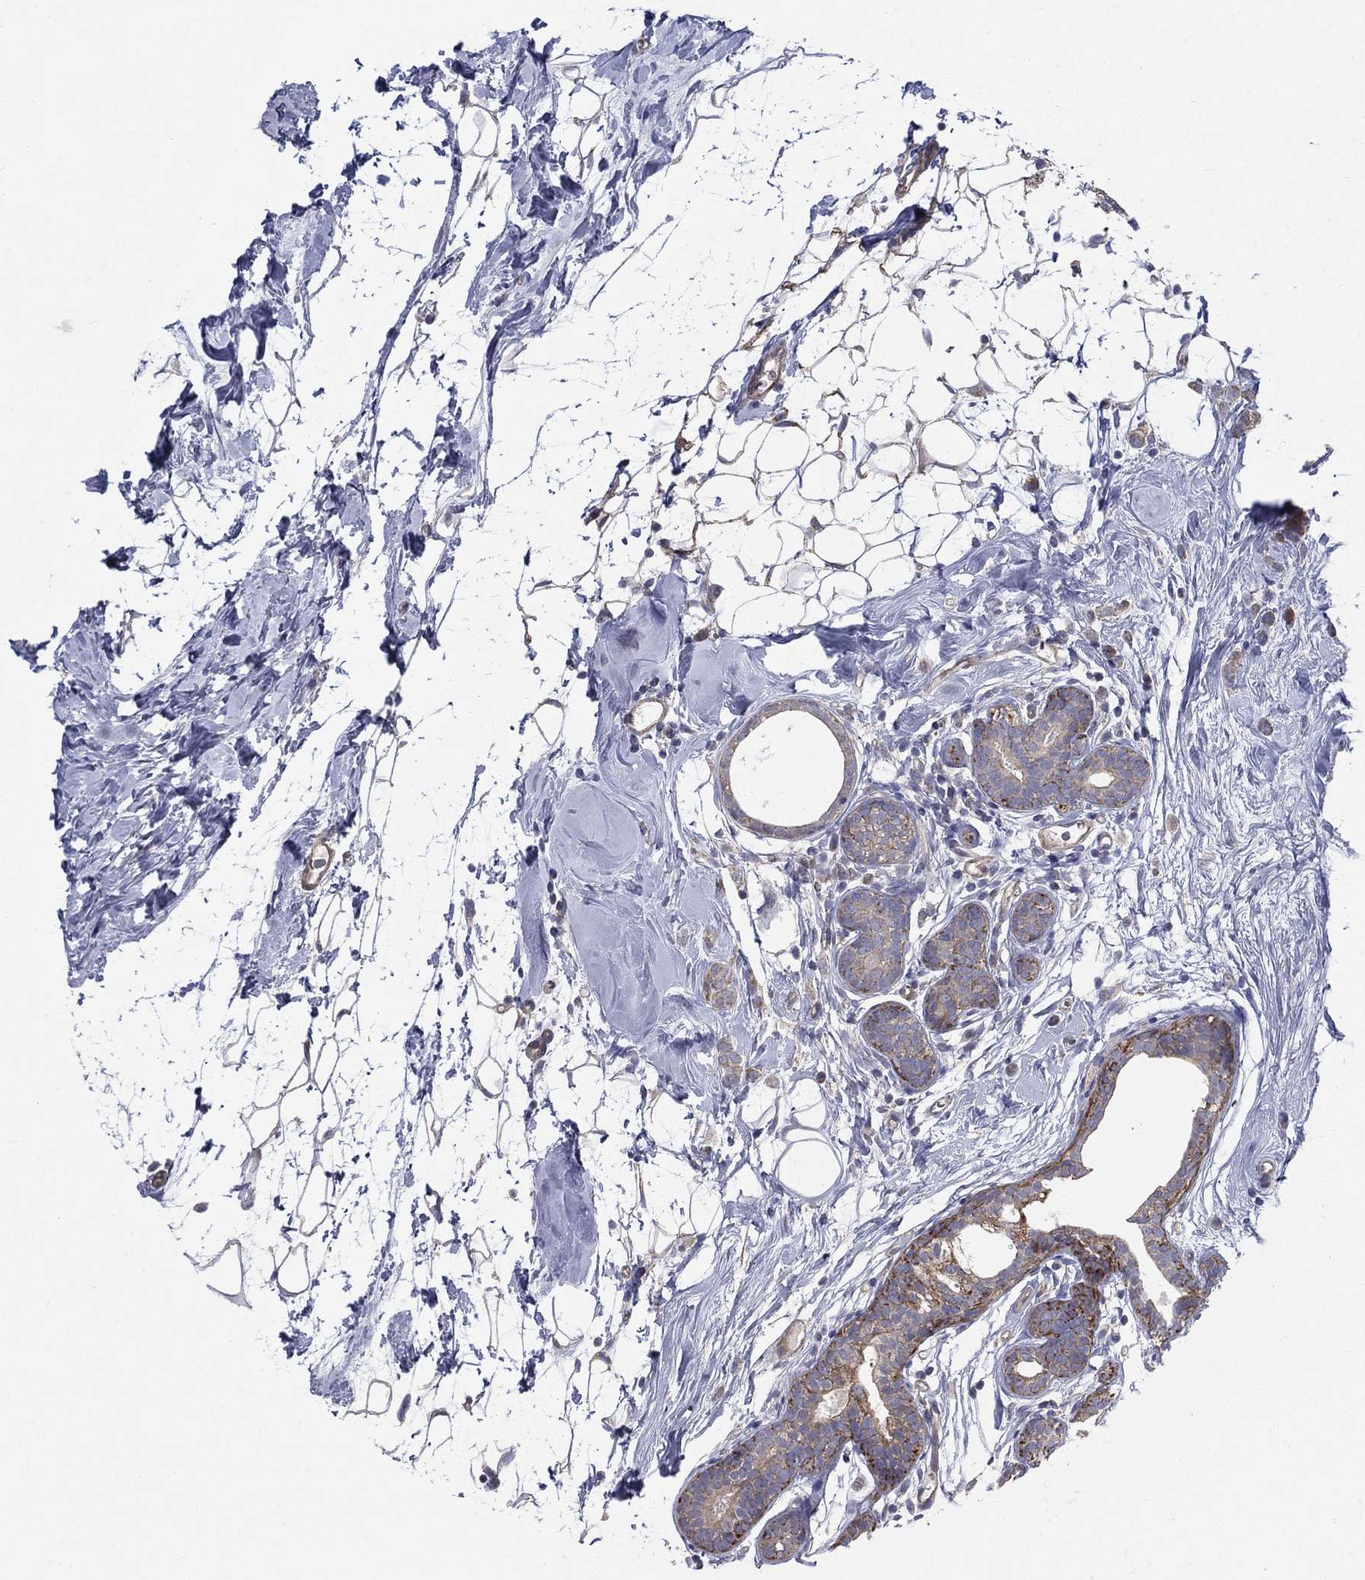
{"staining": {"intensity": "weak", "quantity": "<25%", "location": "cytoplasmic/membranous"}, "tissue": "breast cancer", "cell_type": "Tumor cells", "image_type": "cancer", "snomed": [{"axis": "morphology", "description": "Lobular carcinoma"}, {"axis": "topography", "description": "Breast"}], "caption": "A high-resolution micrograph shows immunohistochemistry staining of lobular carcinoma (breast), which displays no significant expression in tumor cells. (DAB (3,3'-diaminobenzidine) immunohistochemistry, high magnification).", "gene": "POMZP3", "patient": {"sex": "female", "age": 49}}